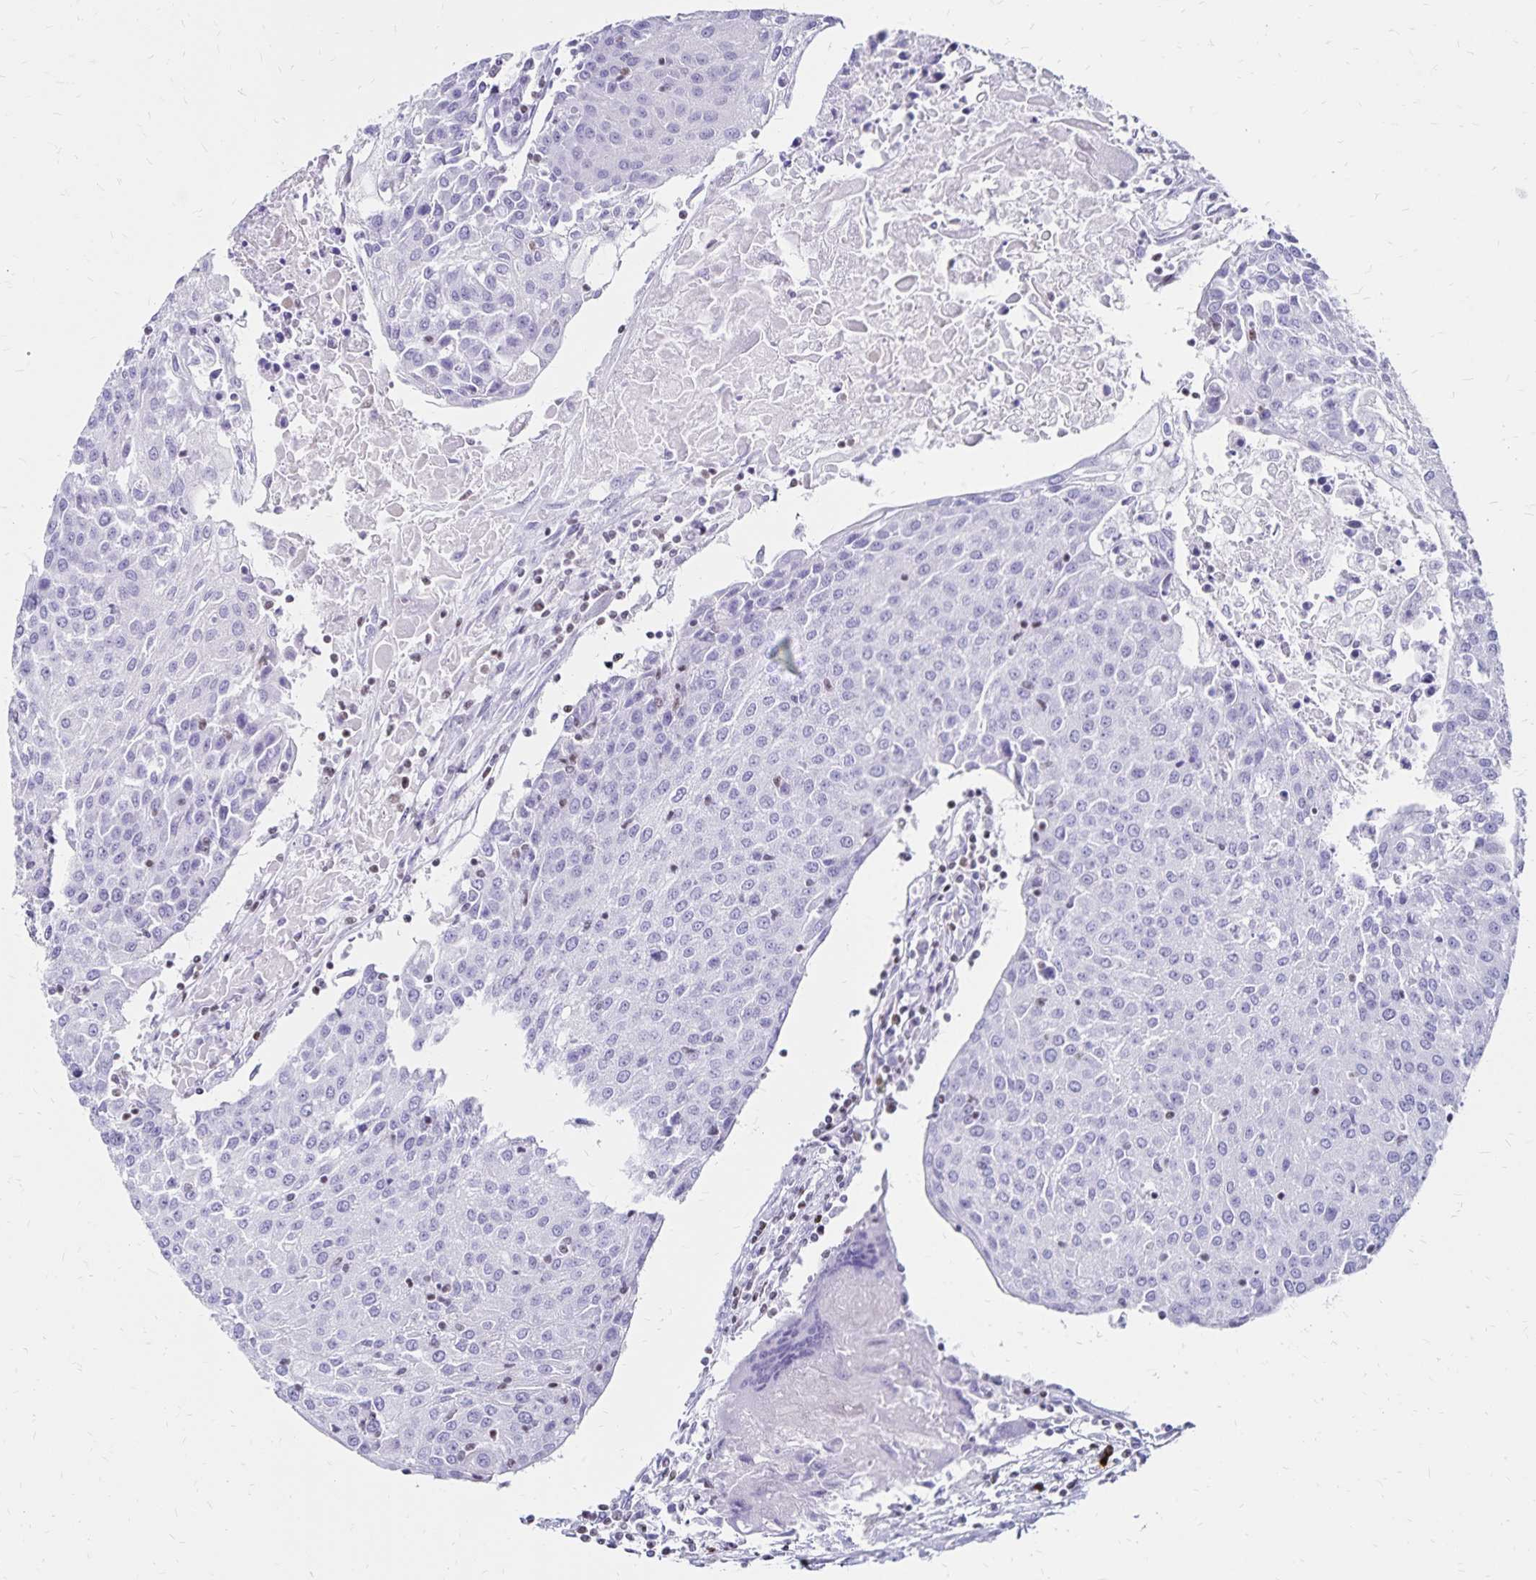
{"staining": {"intensity": "negative", "quantity": "none", "location": "none"}, "tissue": "urothelial cancer", "cell_type": "Tumor cells", "image_type": "cancer", "snomed": [{"axis": "morphology", "description": "Urothelial carcinoma, High grade"}, {"axis": "topography", "description": "Urinary bladder"}], "caption": "Urothelial cancer was stained to show a protein in brown. There is no significant positivity in tumor cells.", "gene": "IKZF1", "patient": {"sex": "female", "age": 85}}